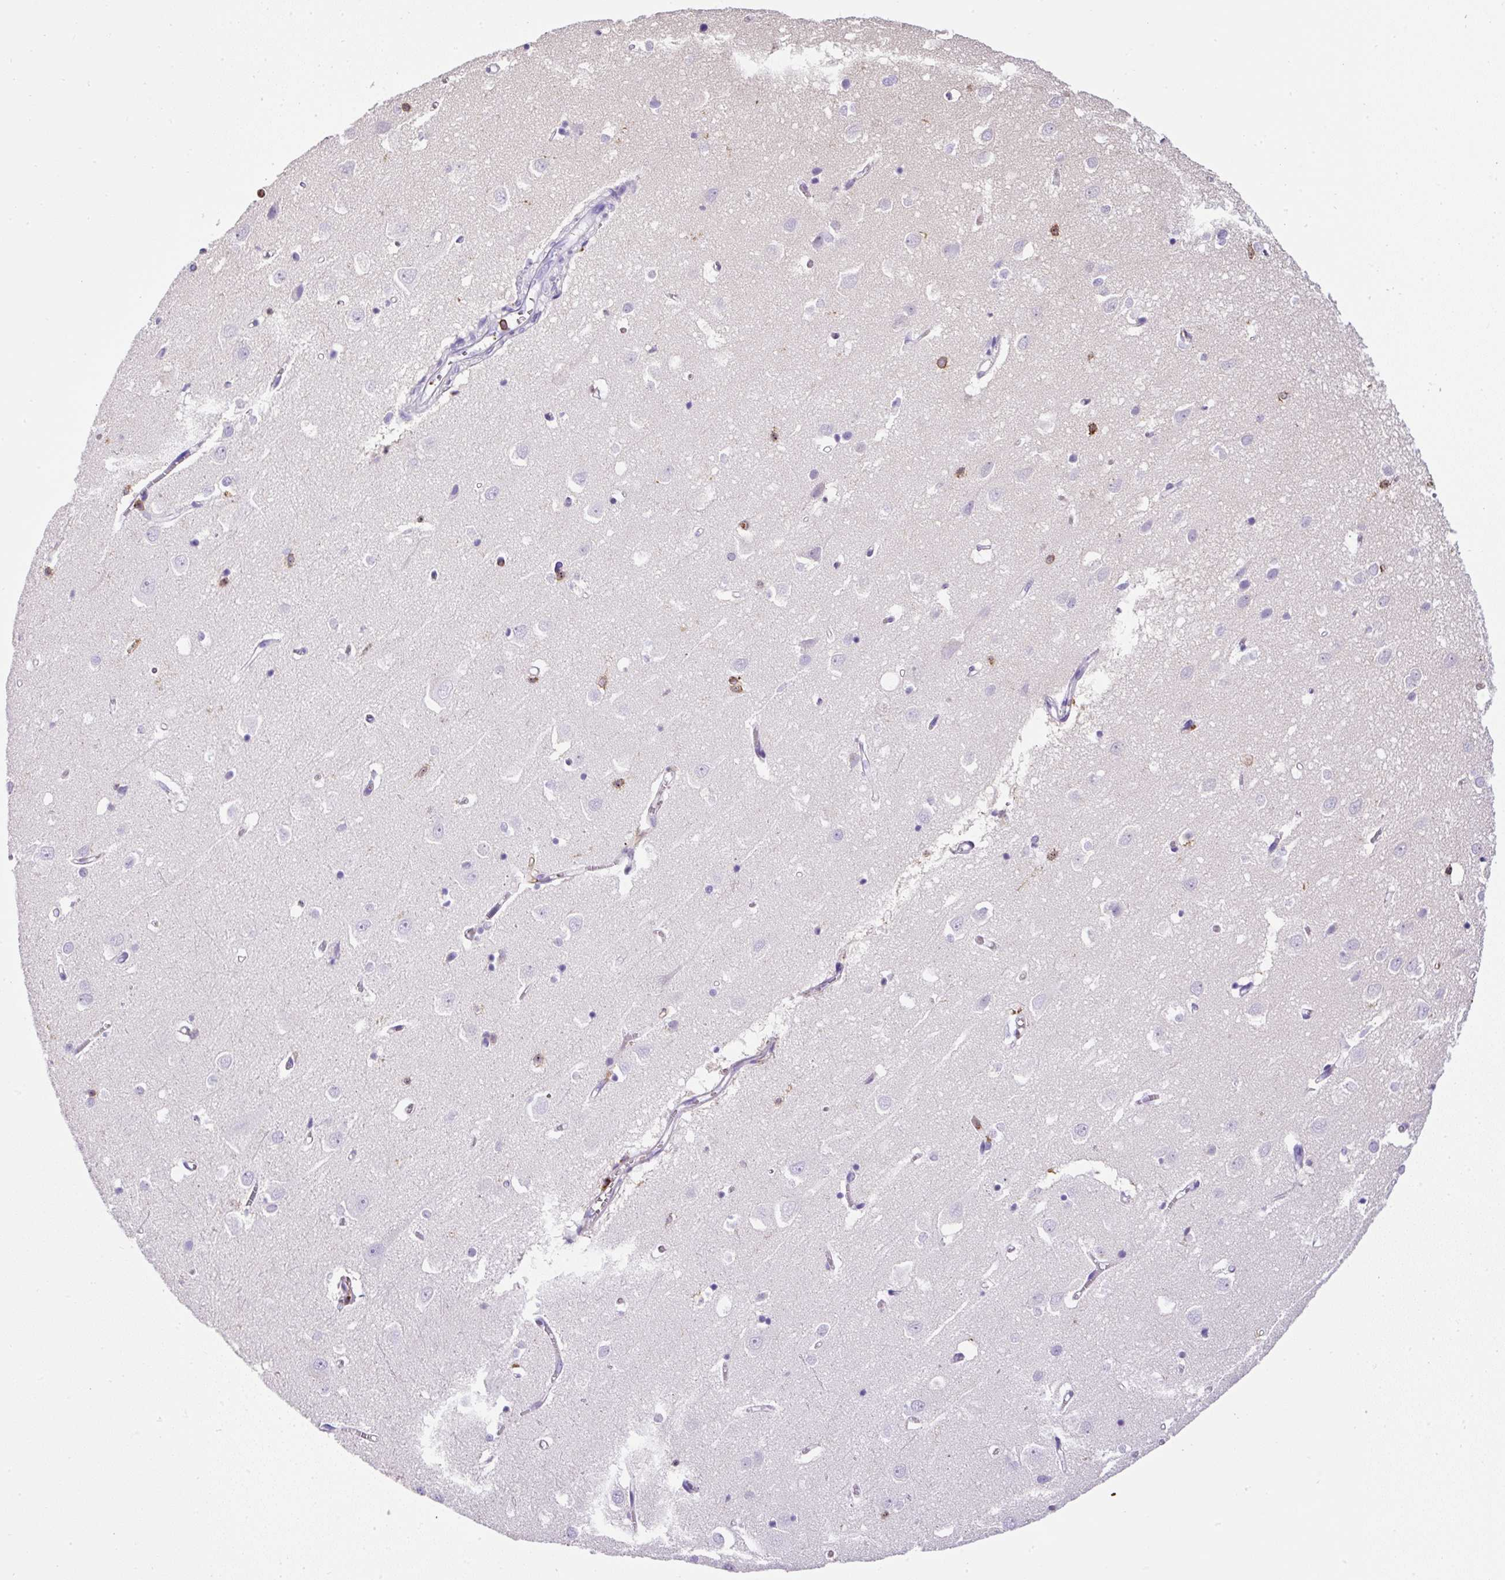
{"staining": {"intensity": "negative", "quantity": "none", "location": "none"}, "tissue": "cerebral cortex", "cell_type": "Endothelial cells", "image_type": "normal", "snomed": [{"axis": "morphology", "description": "Normal tissue, NOS"}, {"axis": "topography", "description": "Cerebral cortex"}], "caption": "This micrograph is of normal cerebral cortex stained with IHC to label a protein in brown with the nuclei are counter-stained blue. There is no staining in endothelial cells.", "gene": "FAM228B", "patient": {"sex": "male", "age": 70}}